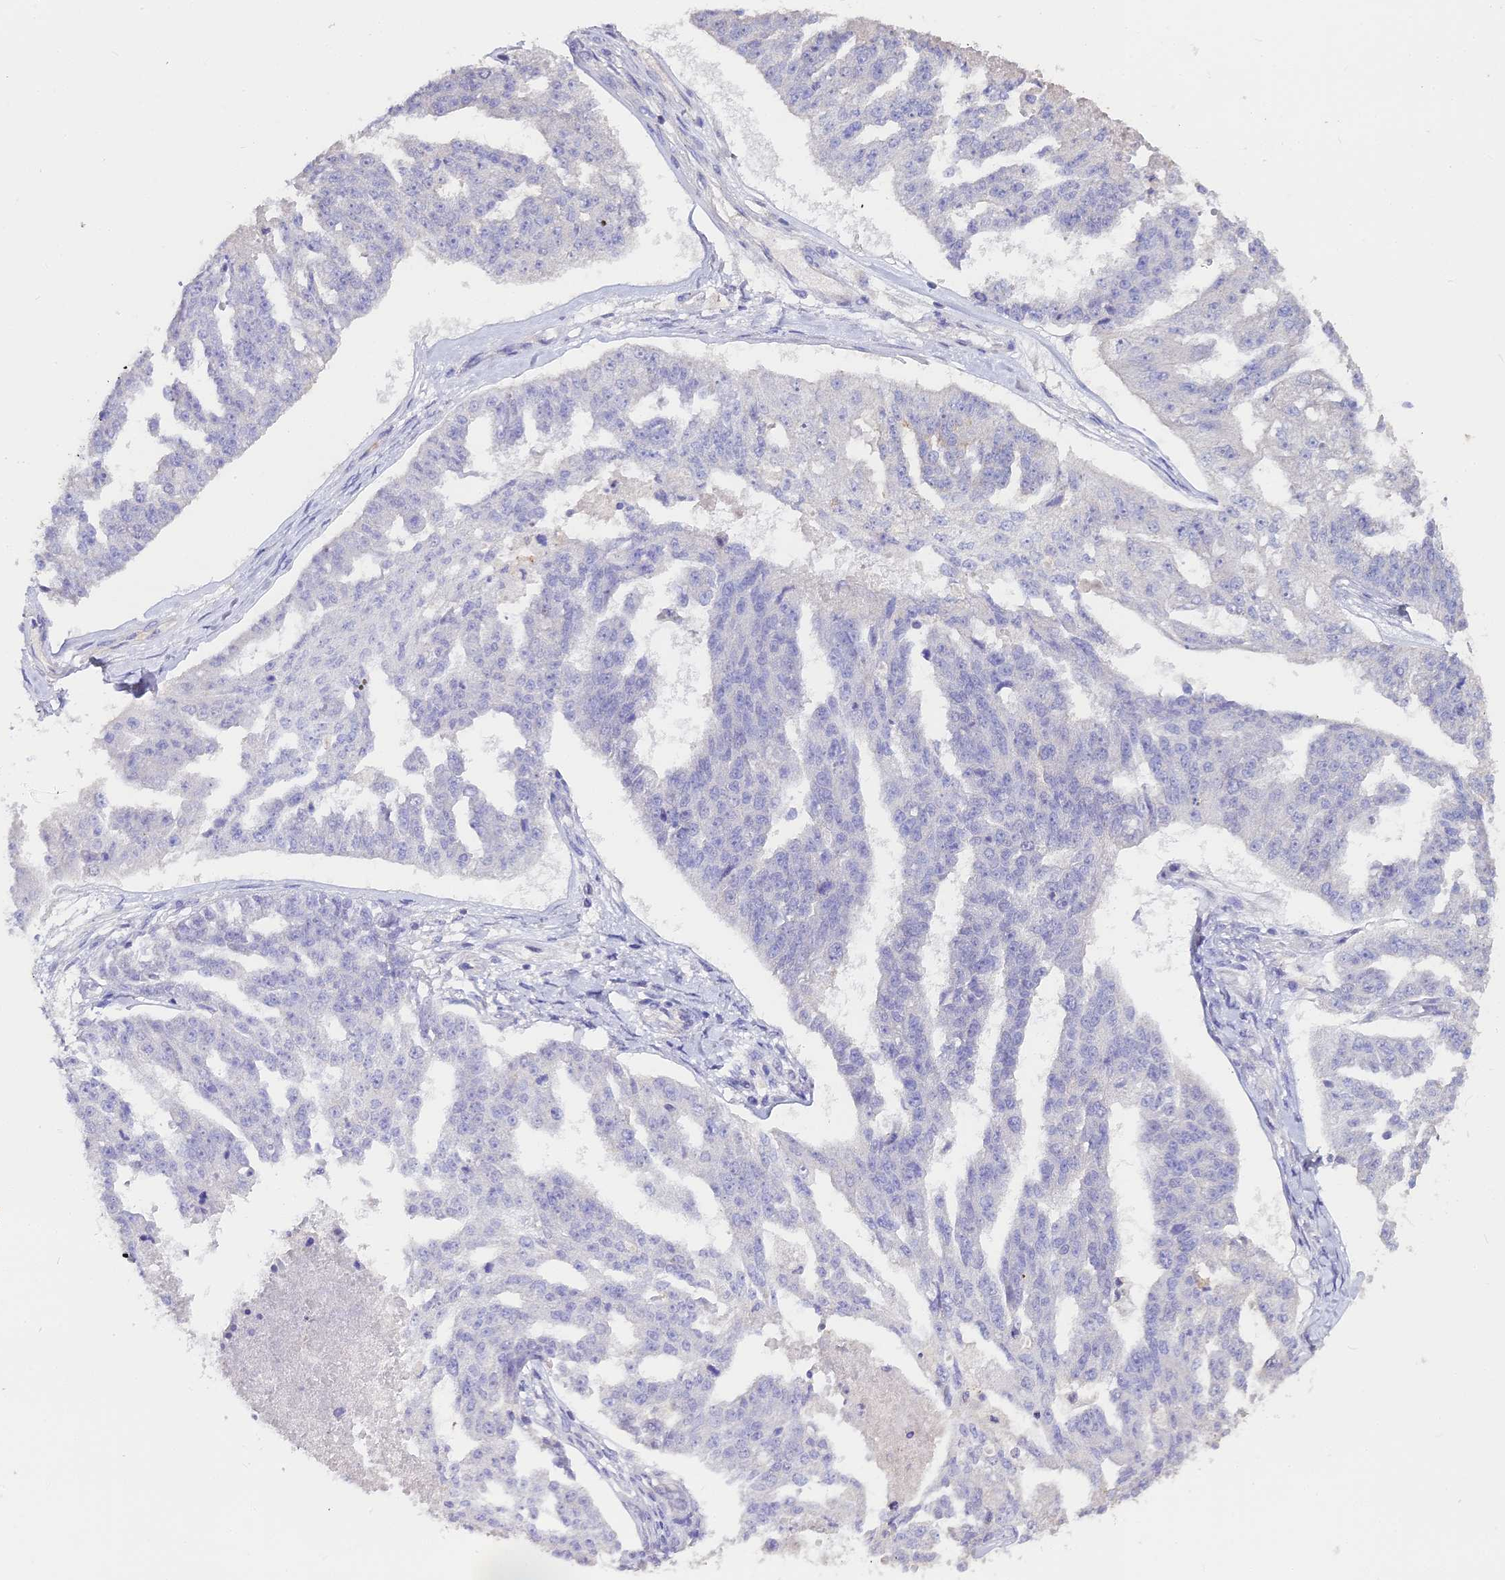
{"staining": {"intensity": "negative", "quantity": "none", "location": "none"}, "tissue": "ovarian cancer", "cell_type": "Tumor cells", "image_type": "cancer", "snomed": [{"axis": "morphology", "description": "Cystadenocarcinoma, serous, NOS"}, {"axis": "topography", "description": "Ovary"}], "caption": "Immunohistochemistry (IHC) histopathology image of human ovarian cancer stained for a protein (brown), which reveals no staining in tumor cells.", "gene": "GLYAT", "patient": {"sex": "female", "age": 58}}